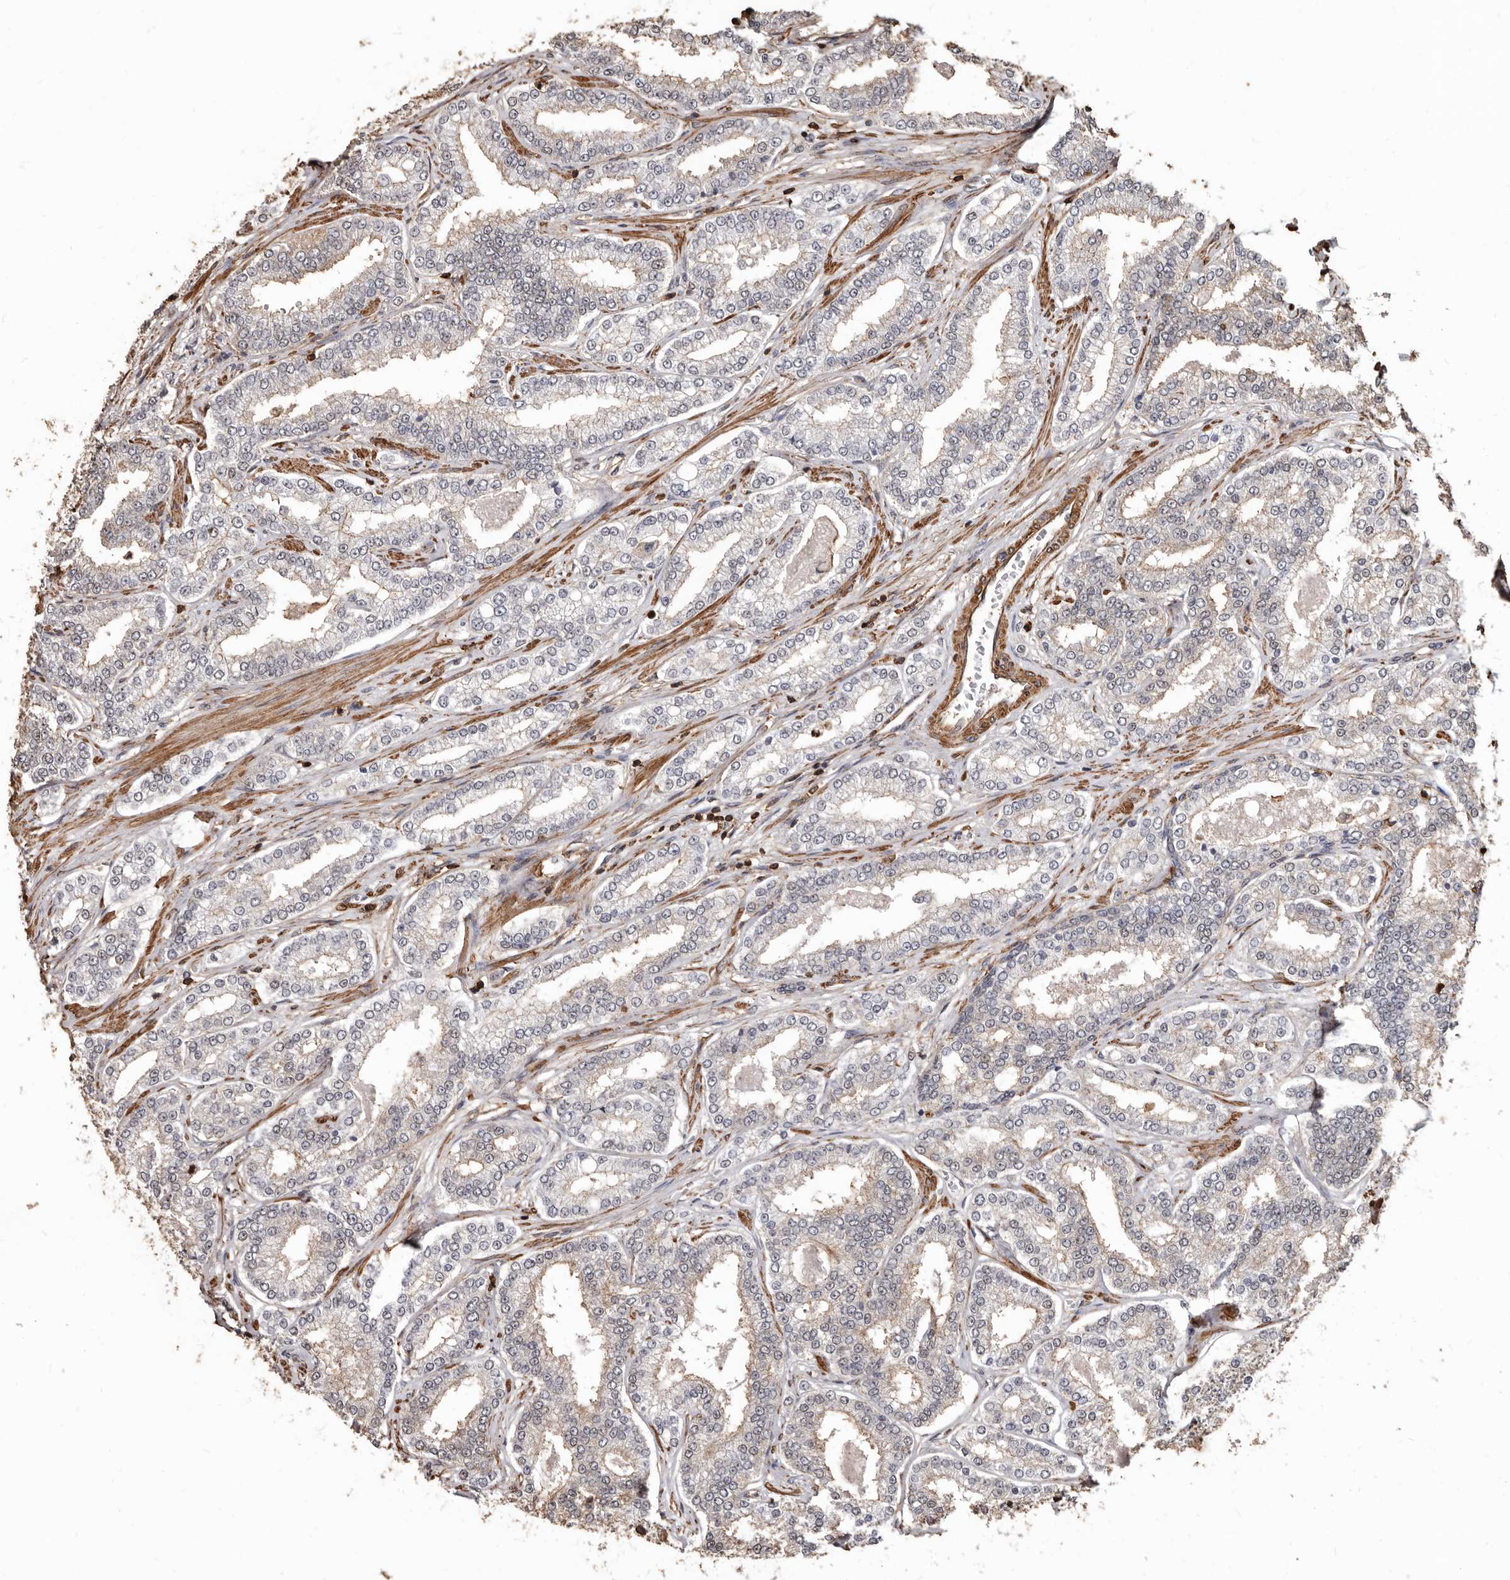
{"staining": {"intensity": "weak", "quantity": "<25%", "location": "cytoplasmic/membranous"}, "tissue": "prostate cancer", "cell_type": "Tumor cells", "image_type": "cancer", "snomed": [{"axis": "morphology", "description": "Normal tissue, NOS"}, {"axis": "morphology", "description": "Adenocarcinoma, High grade"}, {"axis": "topography", "description": "Prostate"}], "caption": "Immunohistochemical staining of adenocarcinoma (high-grade) (prostate) exhibits no significant positivity in tumor cells.", "gene": "GSK3A", "patient": {"sex": "male", "age": 83}}